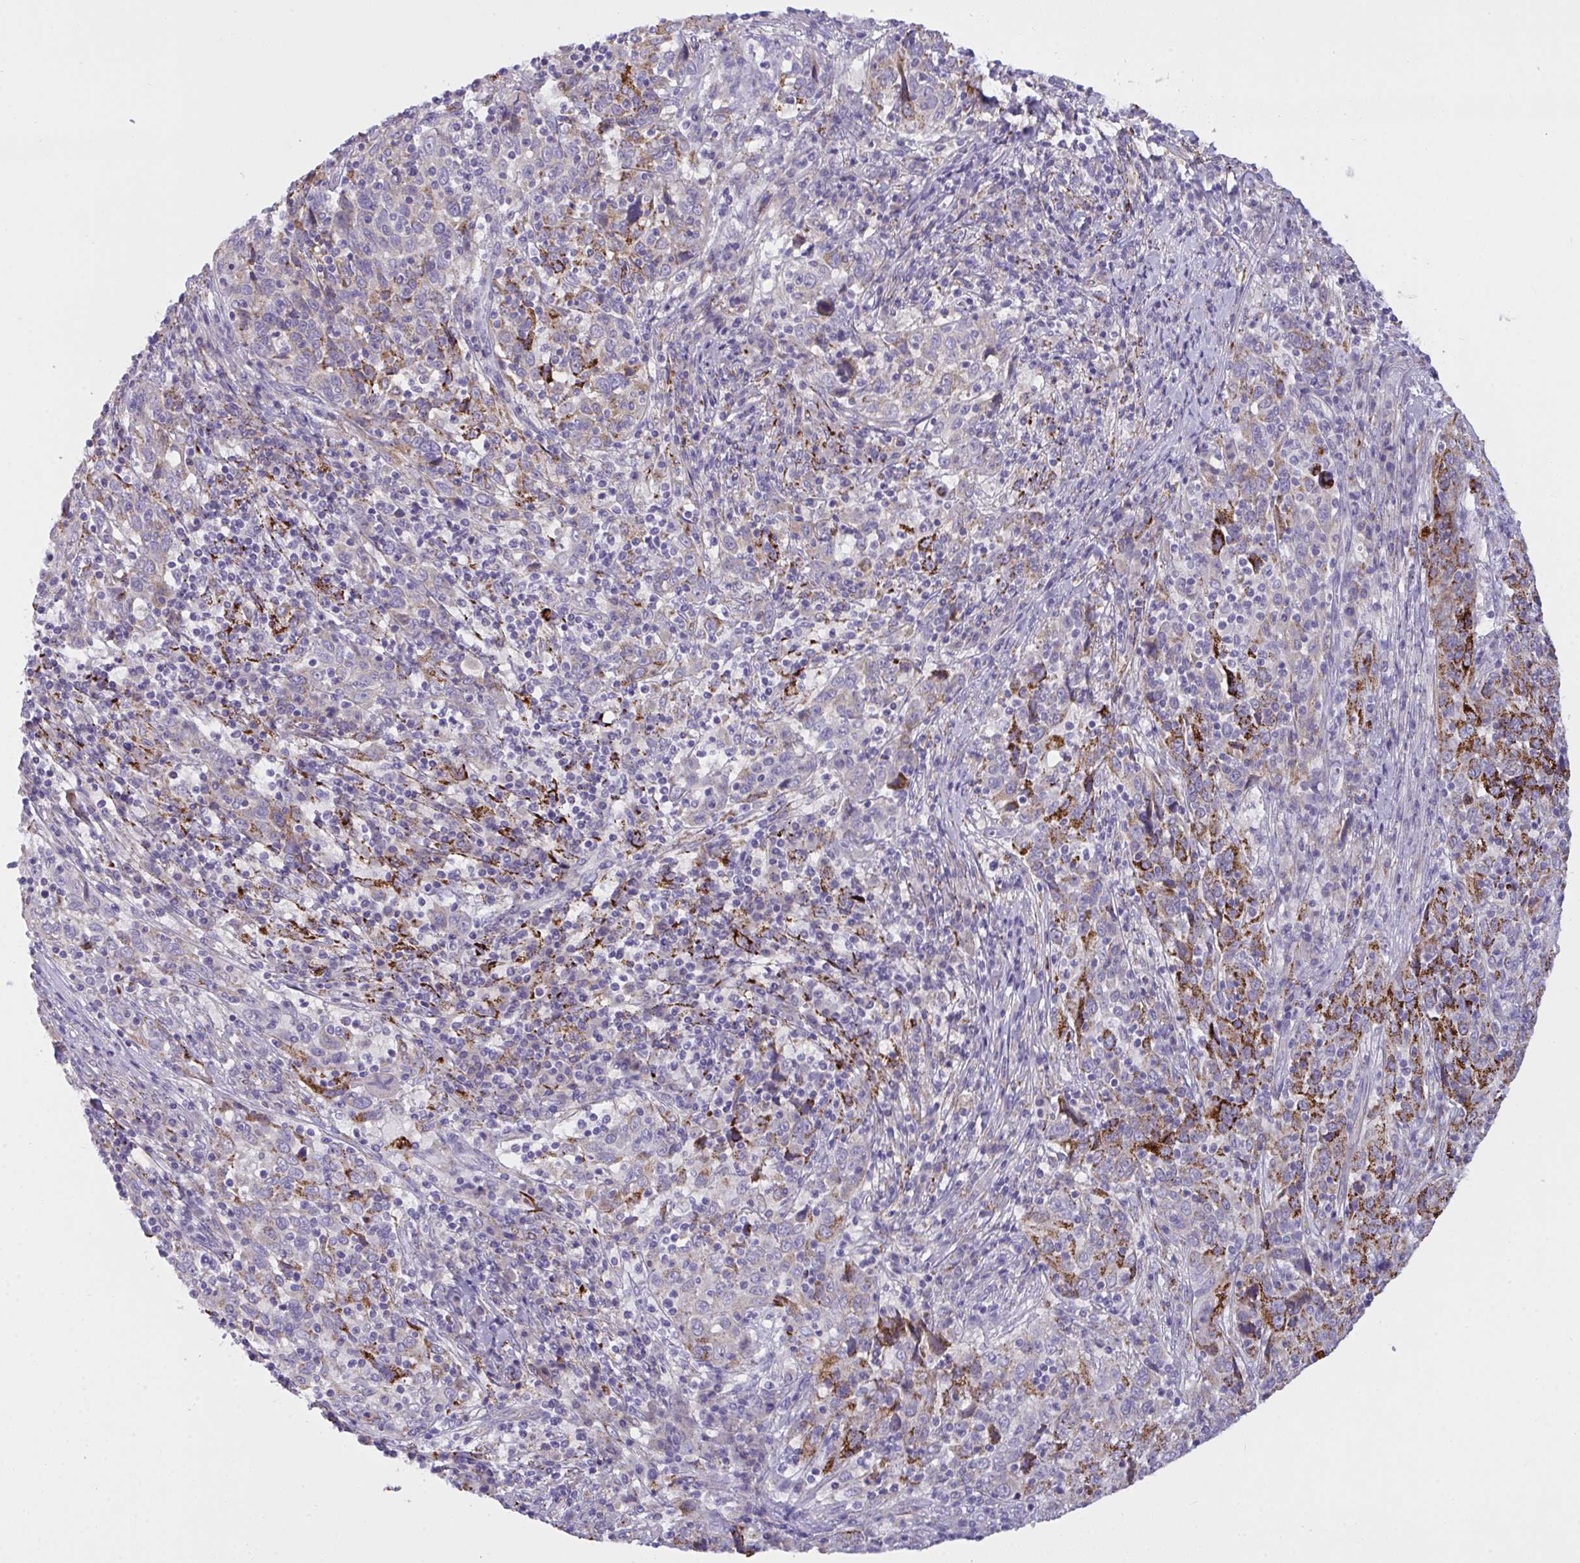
{"staining": {"intensity": "strong", "quantity": "<25%", "location": "cytoplasmic/membranous"}, "tissue": "cervical cancer", "cell_type": "Tumor cells", "image_type": "cancer", "snomed": [{"axis": "morphology", "description": "Squamous cell carcinoma, NOS"}, {"axis": "topography", "description": "Cervix"}], "caption": "Immunohistochemical staining of human squamous cell carcinoma (cervical) reveals medium levels of strong cytoplasmic/membranous staining in approximately <25% of tumor cells.", "gene": "SEMA6B", "patient": {"sex": "female", "age": 46}}